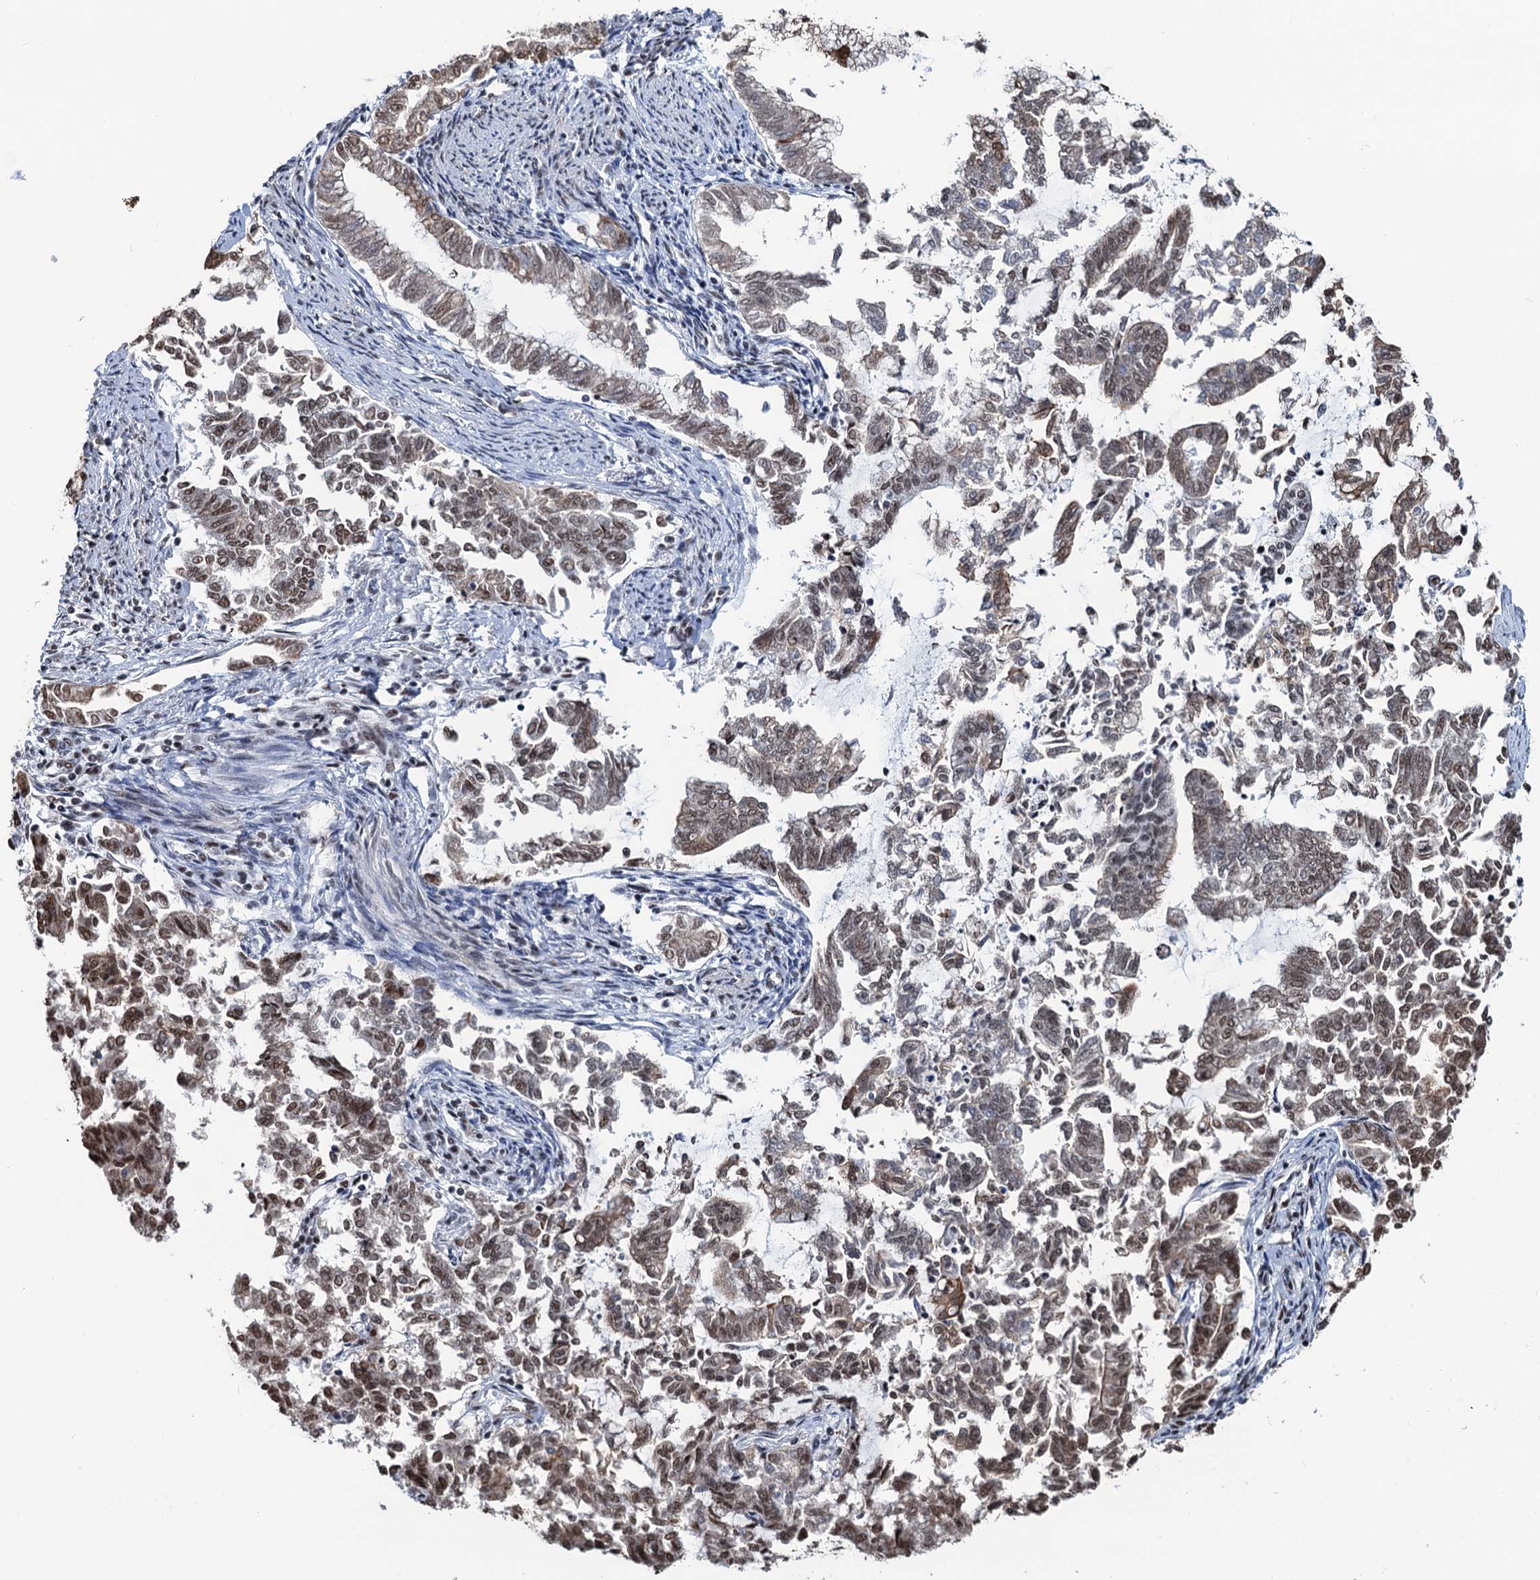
{"staining": {"intensity": "moderate", "quantity": "25%-75%", "location": "nuclear"}, "tissue": "endometrial cancer", "cell_type": "Tumor cells", "image_type": "cancer", "snomed": [{"axis": "morphology", "description": "Adenocarcinoma, NOS"}, {"axis": "topography", "description": "Endometrium"}], "caption": "IHC staining of adenocarcinoma (endometrial), which shows medium levels of moderate nuclear staining in about 25%-75% of tumor cells indicating moderate nuclear protein staining. The staining was performed using DAB (3,3'-diaminobenzidine) (brown) for protein detection and nuclei were counterstained in hematoxylin (blue).", "gene": "ZNF609", "patient": {"sex": "female", "age": 79}}